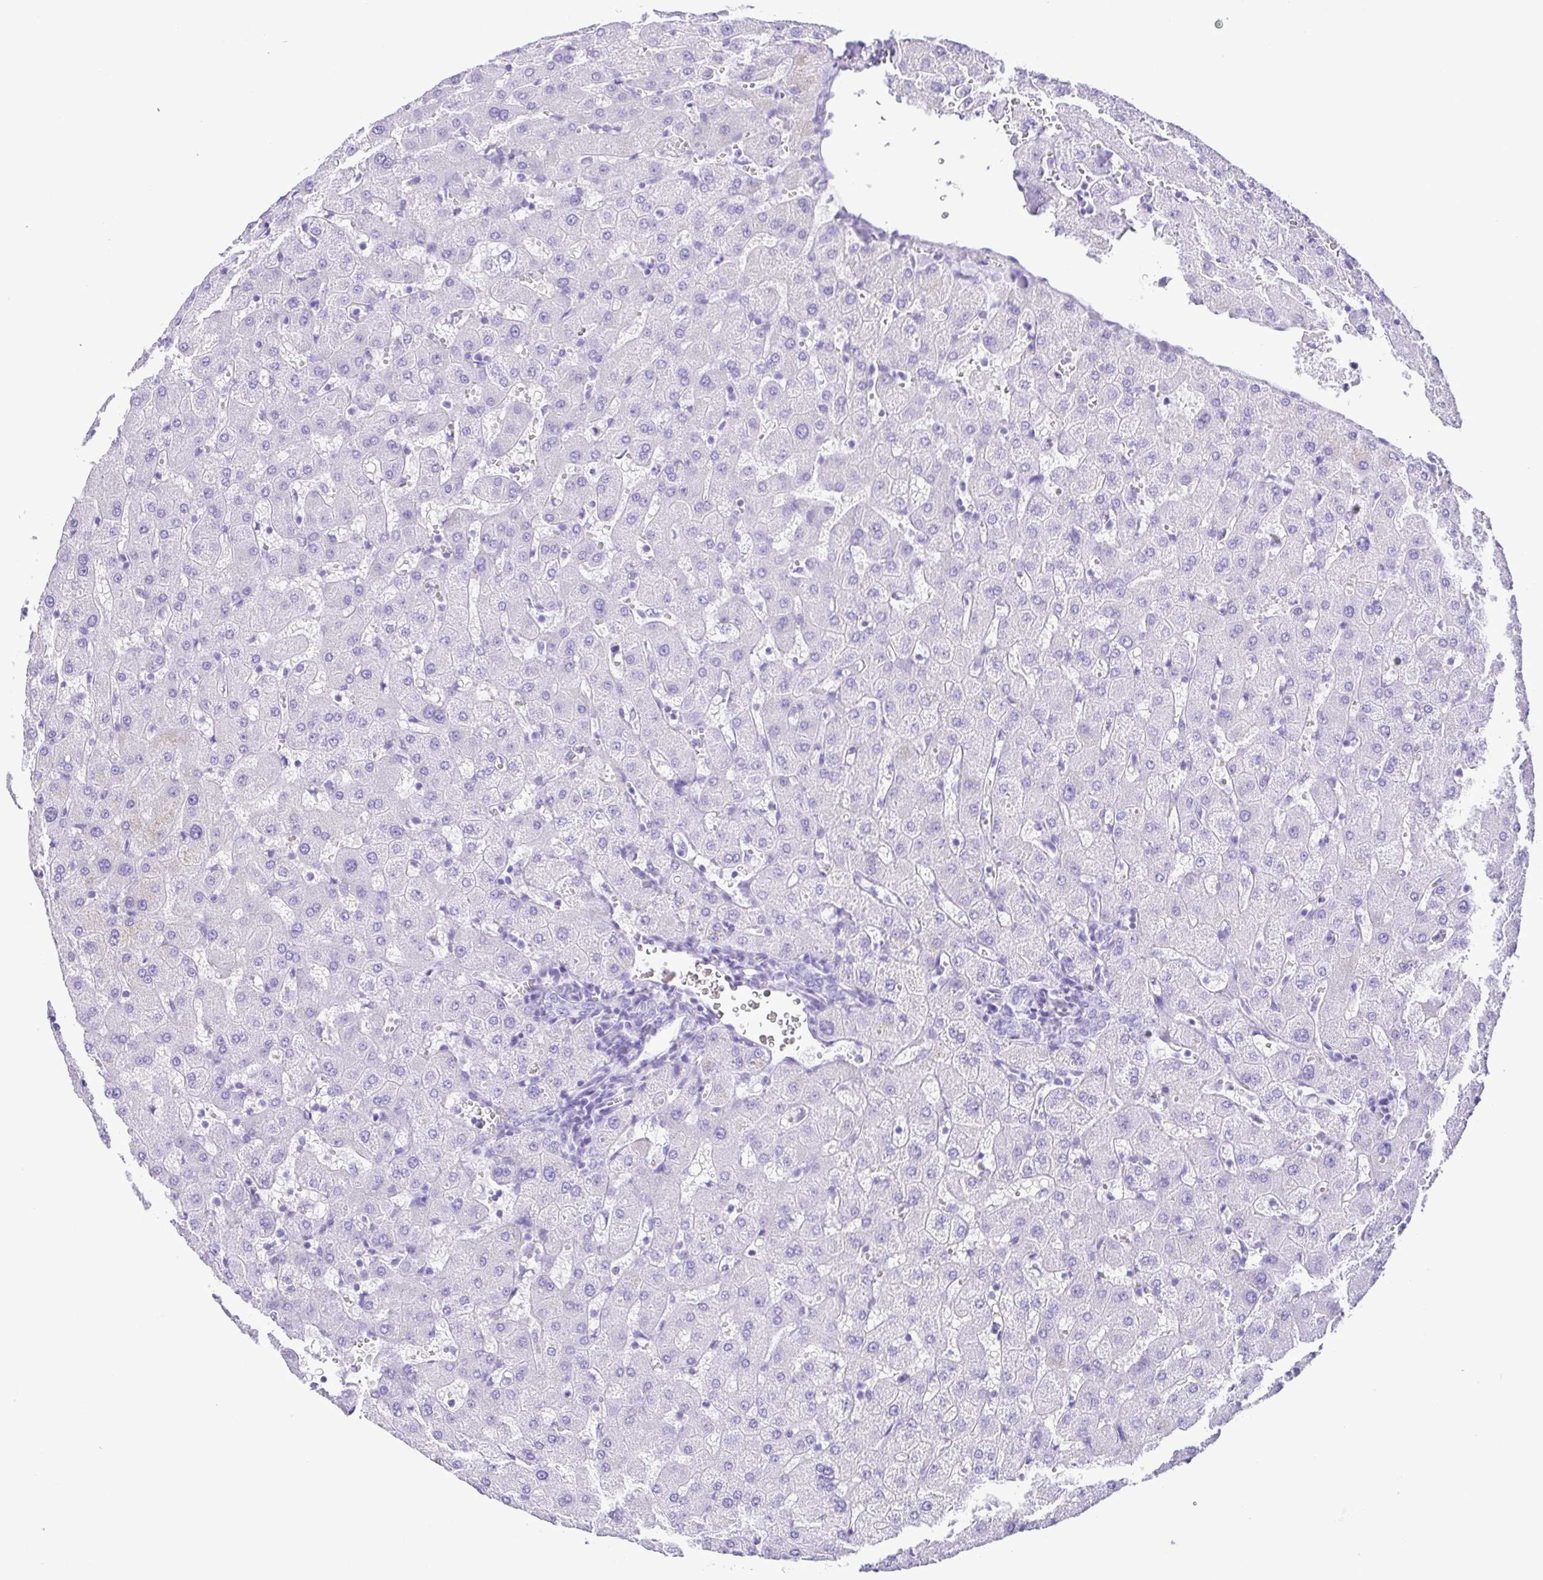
{"staining": {"intensity": "negative", "quantity": "none", "location": "none"}, "tissue": "liver", "cell_type": "Cholangiocytes", "image_type": "normal", "snomed": [{"axis": "morphology", "description": "Normal tissue, NOS"}, {"axis": "topography", "description": "Liver"}], "caption": "A histopathology image of human liver is negative for staining in cholangiocytes. The staining was performed using DAB (3,3'-diaminobenzidine) to visualize the protein expression in brown, while the nuclei were stained in blue with hematoxylin (Magnification: 20x).", "gene": "ERP27", "patient": {"sex": "female", "age": 63}}